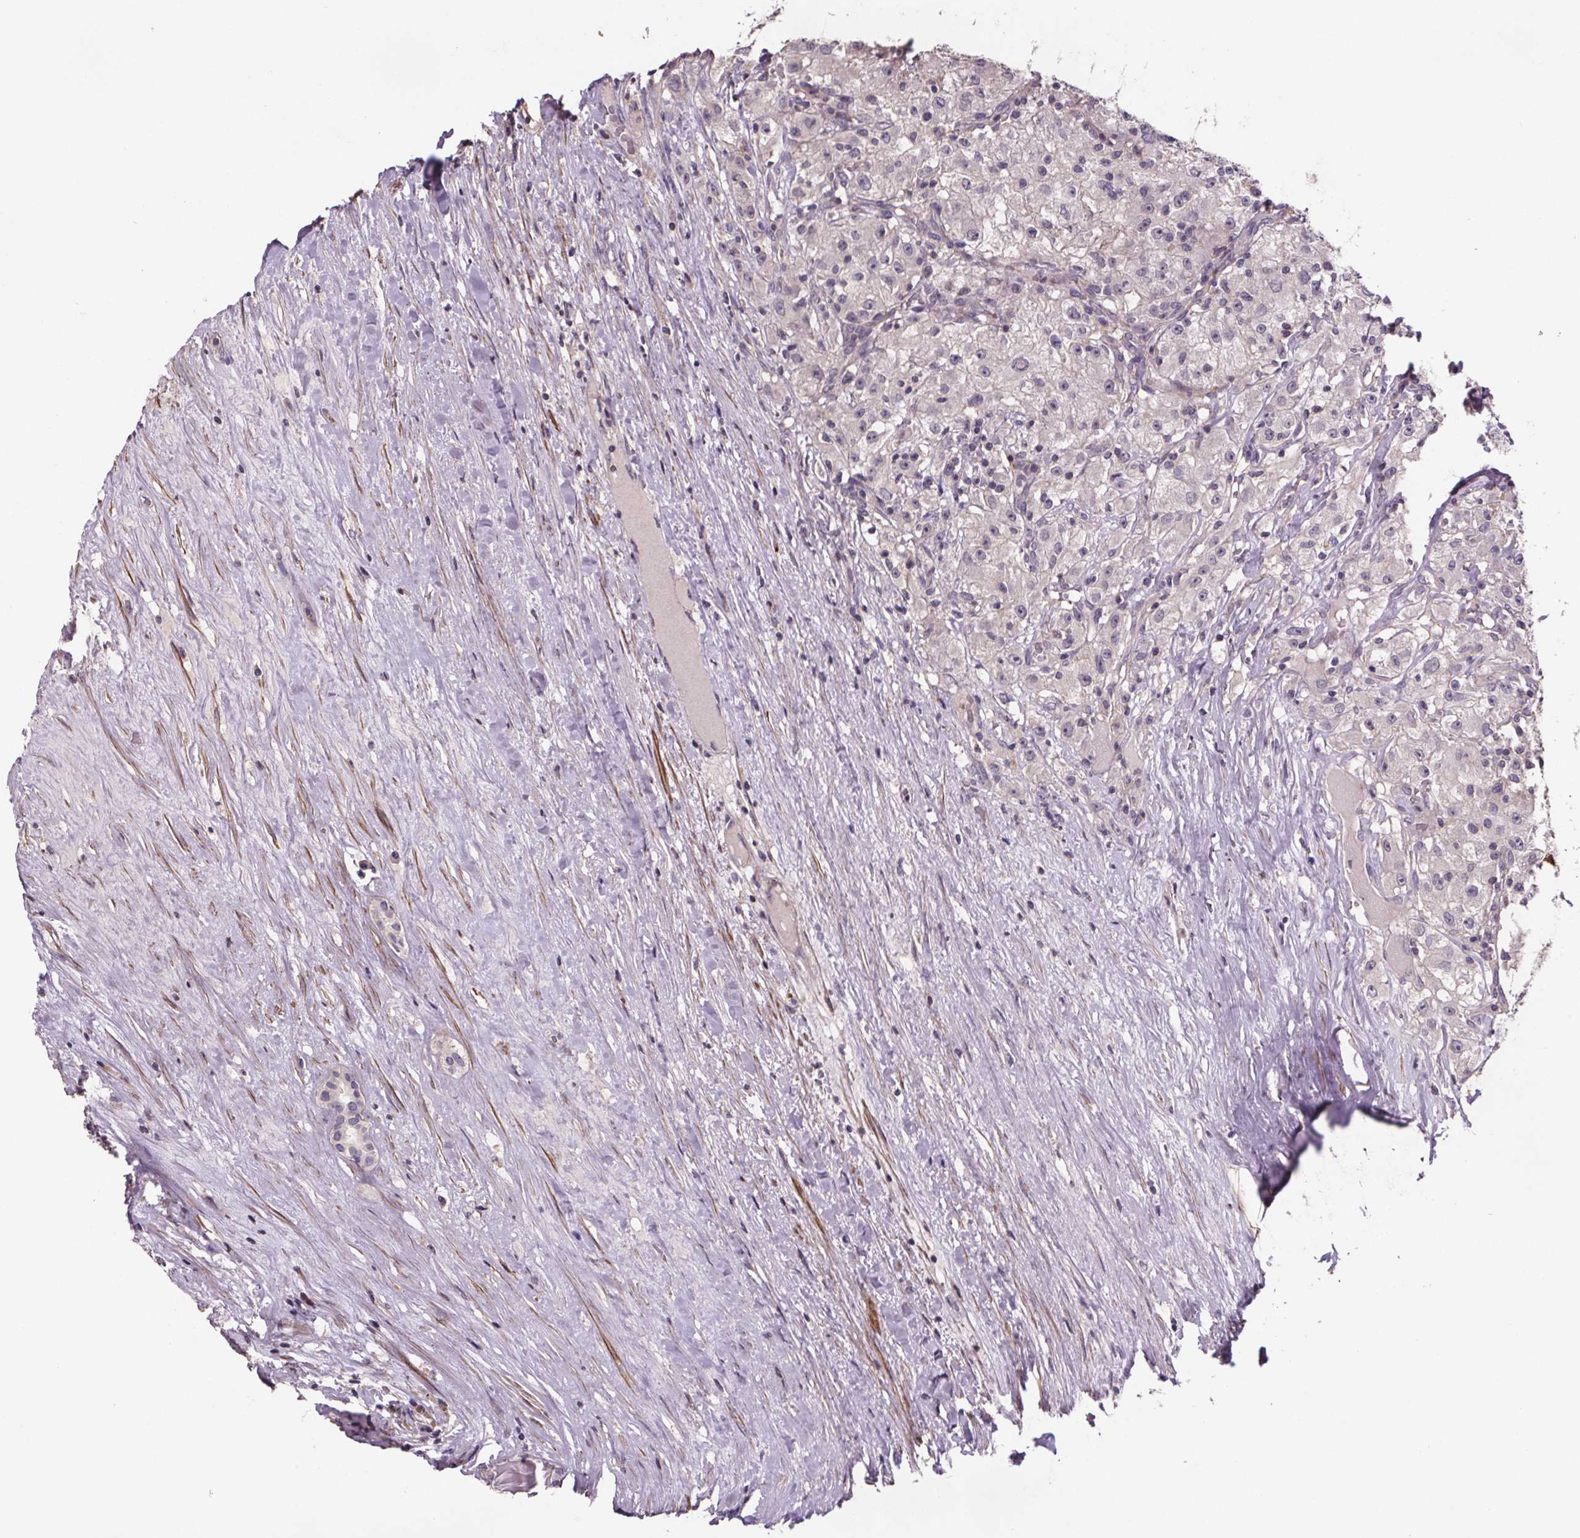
{"staining": {"intensity": "negative", "quantity": "none", "location": "none"}, "tissue": "renal cancer", "cell_type": "Tumor cells", "image_type": "cancer", "snomed": [{"axis": "morphology", "description": "Adenocarcinoma, NOS"}, {"axis": "topography", "description": "Kidney"}], "caption": "The immunohistochemistry (IHC) histopathology image has no significant expression in tumor cells of renal cancer (adenocarcinoma) tissue.", "gene": "CLN3", "patient": {"sex": "female", "age": 67}}